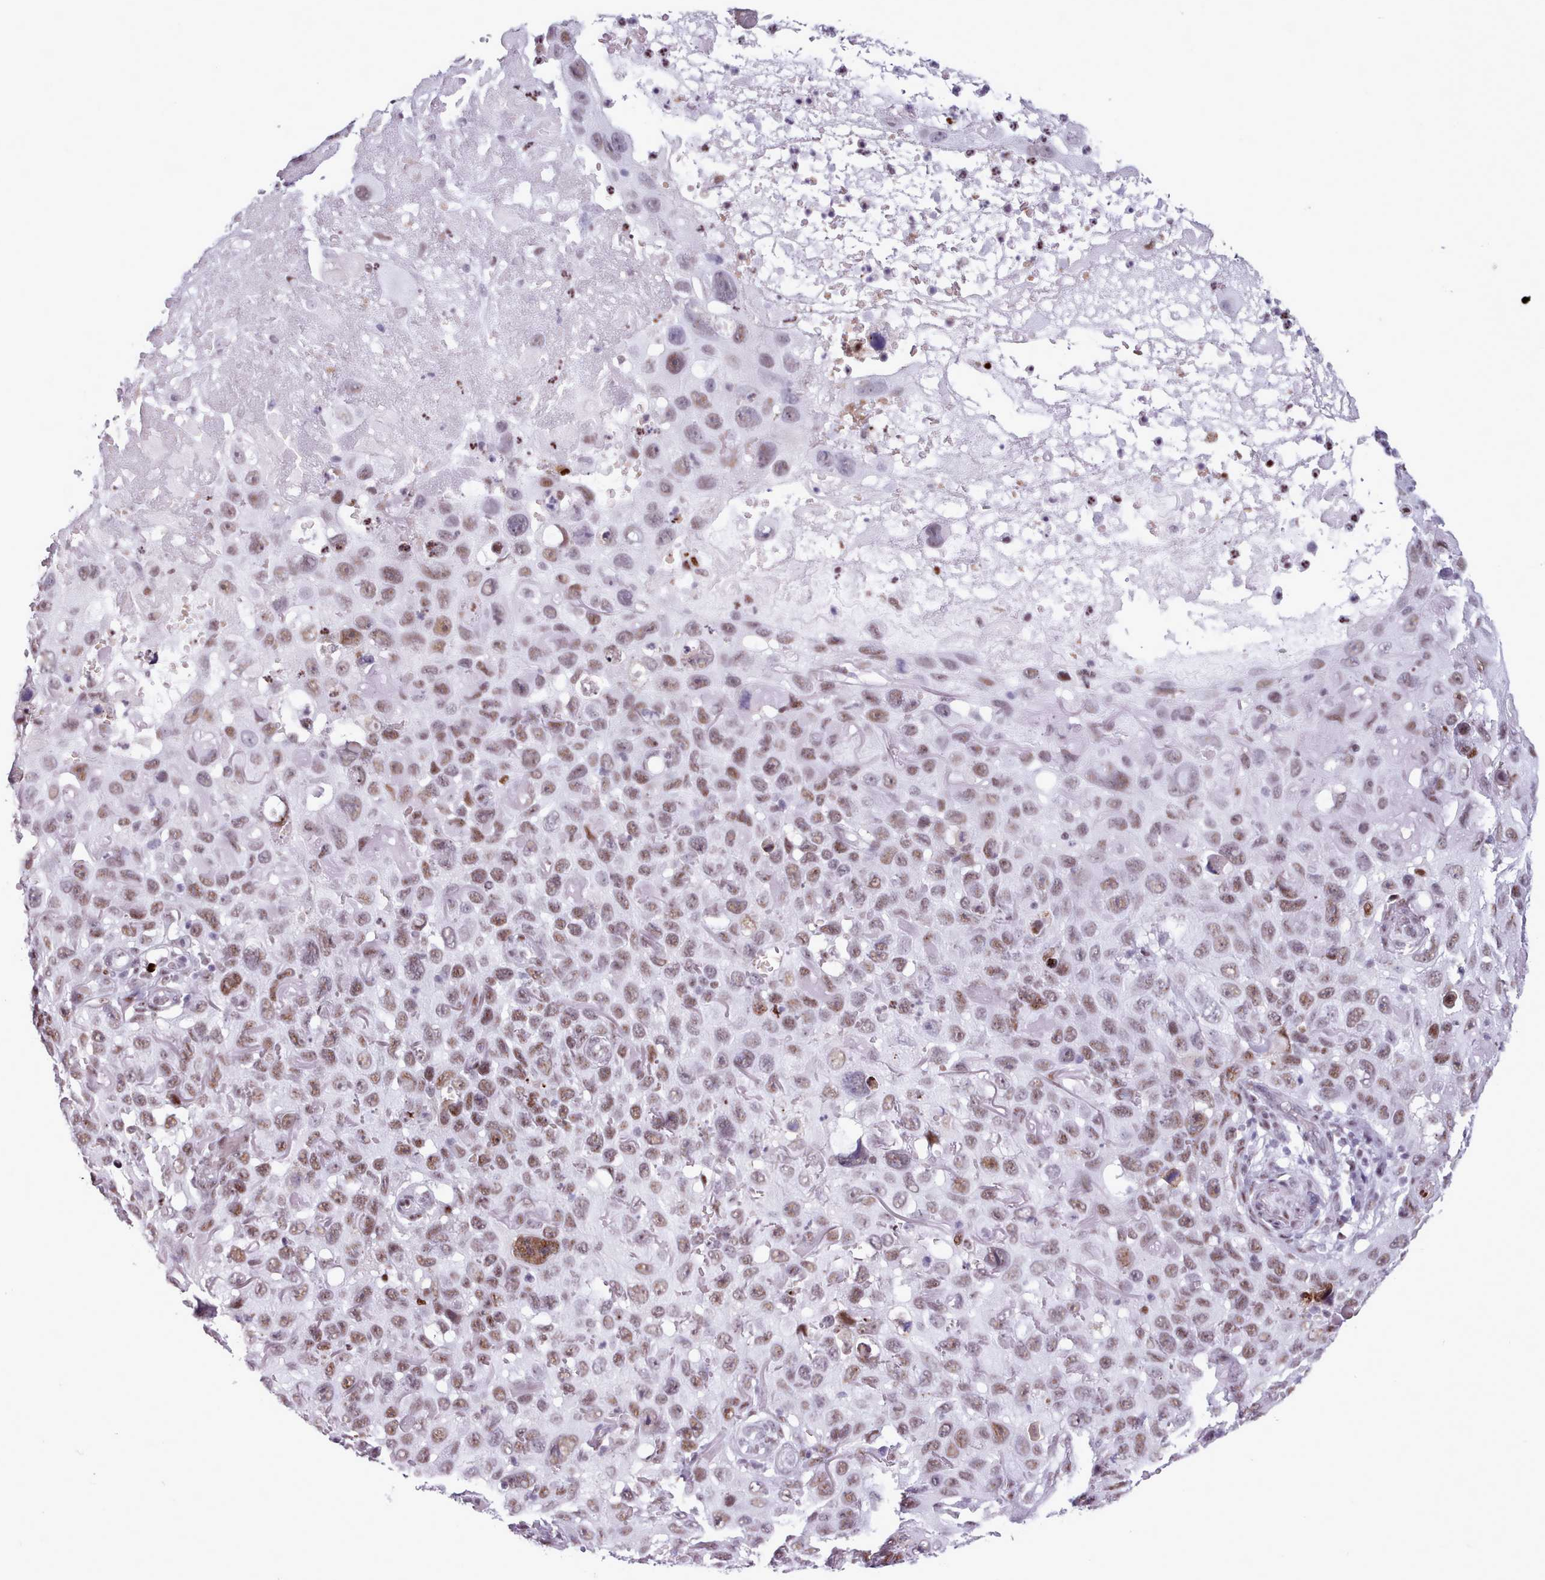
{"staining": {"intensity": "moderate", "quantity": ">75%", "location": "nuclear"}, "tissue": "skin cancer", "cell_type": "Tumor cells", "image_type": "cancer", "snomed": [{"axis": "morphology", "description": "Squamous cell carcinoma in situ, NOS"}, {"axis": "morphology", "description": "Squamous cell carcinoma, NOS"}, {"axis": "topography", "description": "Skin"}], "caption": "Skin cancer tissue reveals moderate nuclear staining in approximately >75% of tumor cells, visualized by immunohistochemistry. Nuclei are stained in blue.", "gene": "SRSF4", "patient": {"sex": "male", "age": 93}}